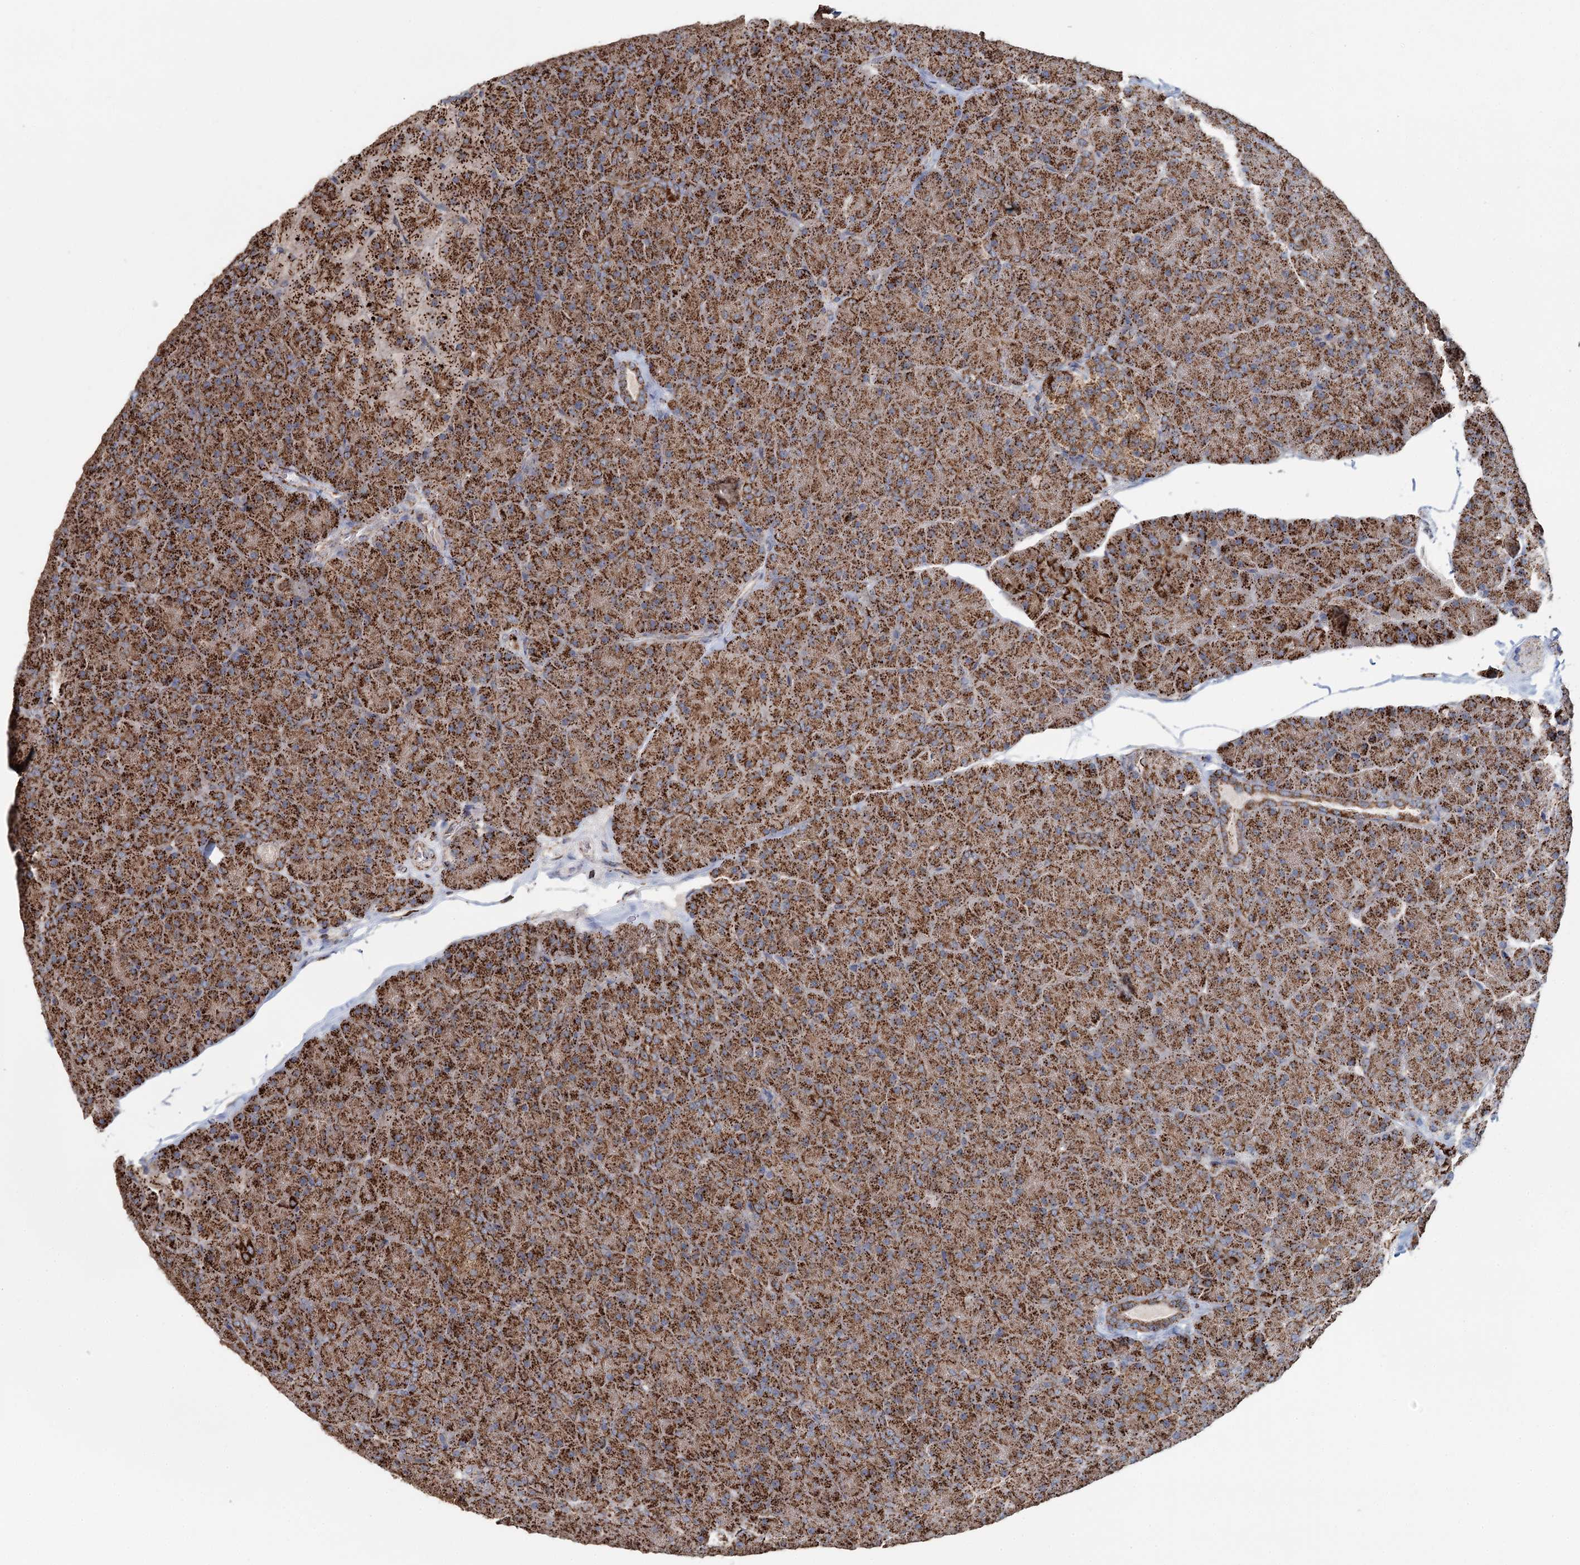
{"staining": {"intensity": "strong", "quantity": ">75%", "location": "cytoplasmic/membranous"}, "tissue": "pancreas", "cell_type": "Exocrine glandular cells", "image_type": "normal", "snomed": [{"axis": "morphology", "description": "Normal tissue, NOS"}, {"axis": "topography", "description": "Pancreas"}], "caption": "Immunohistochemistry staining of unremarkable pancreas, which exhibits high levels of strong cytoplasmic/membranous expression in about >75% of exocrine glandular cells indicating strong cytoplasmic/membranous protein positivity. The staining was performed using DAB (brown) for protein detection and nuclei were counterstained in hematoxylin (blue).", "gene": "APH1A", "patient": {"sex": "male", "age": 36}}